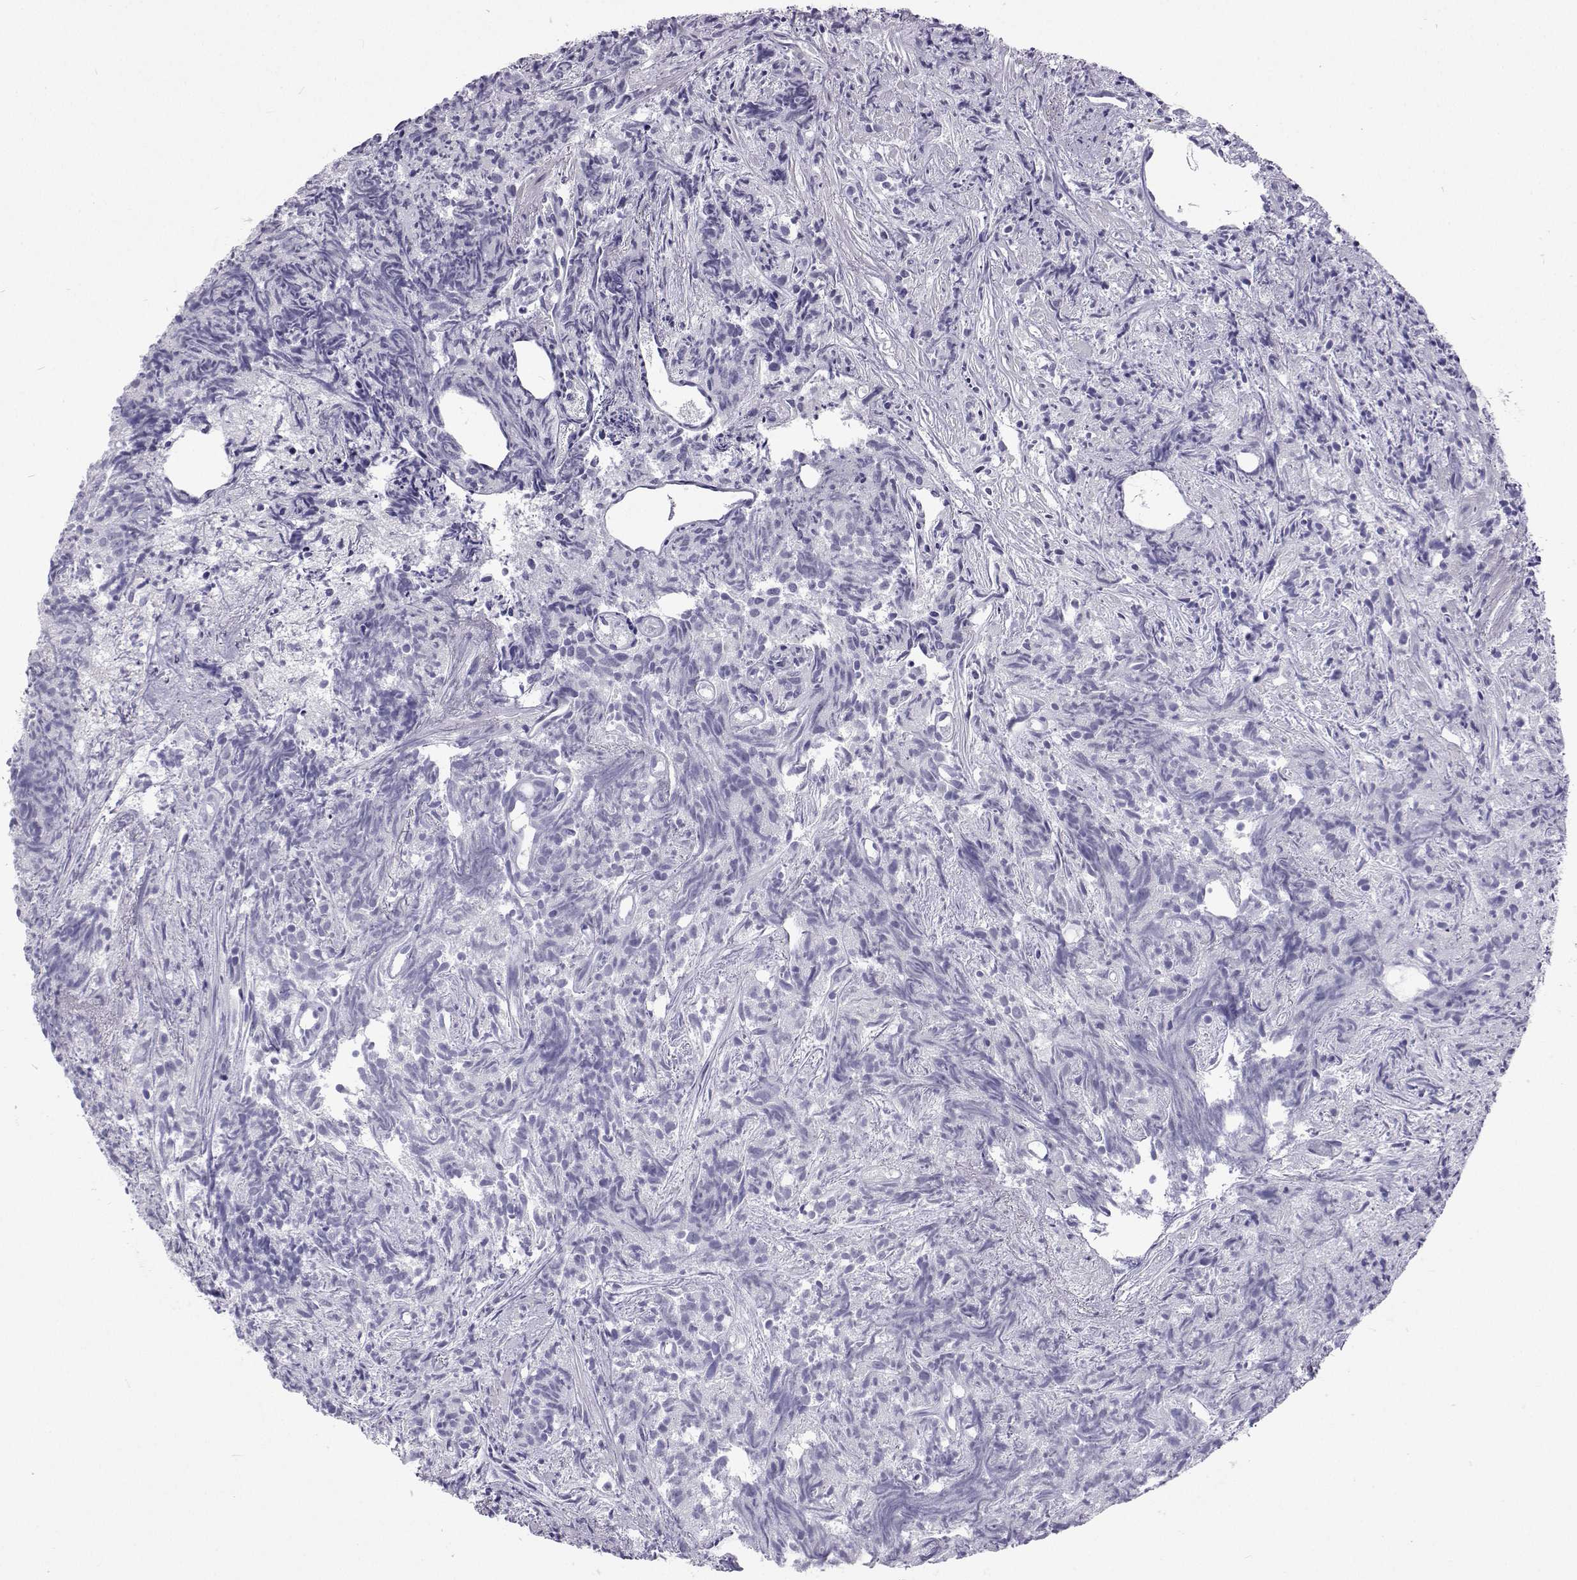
{"staining": {"intensity": "negative", "quantity": "none", "location": "none"}, "tissue": "prostate cancer", "cell_type": "Tumor cells", "image_type": "cancer", "snomed": [{"axis": "morphology", "description": "Adenocarcinoma, High grade"}, {"axis": "topography", "description": "Prostate"}], "caption": "High power microscopy photomicrograph of an immunohistochemistry photomicrograph of prostate cancer, revealing no significant expression in tumor cells.", "gene": "GALM", "patient": {"sex": "male", "age": 58}}